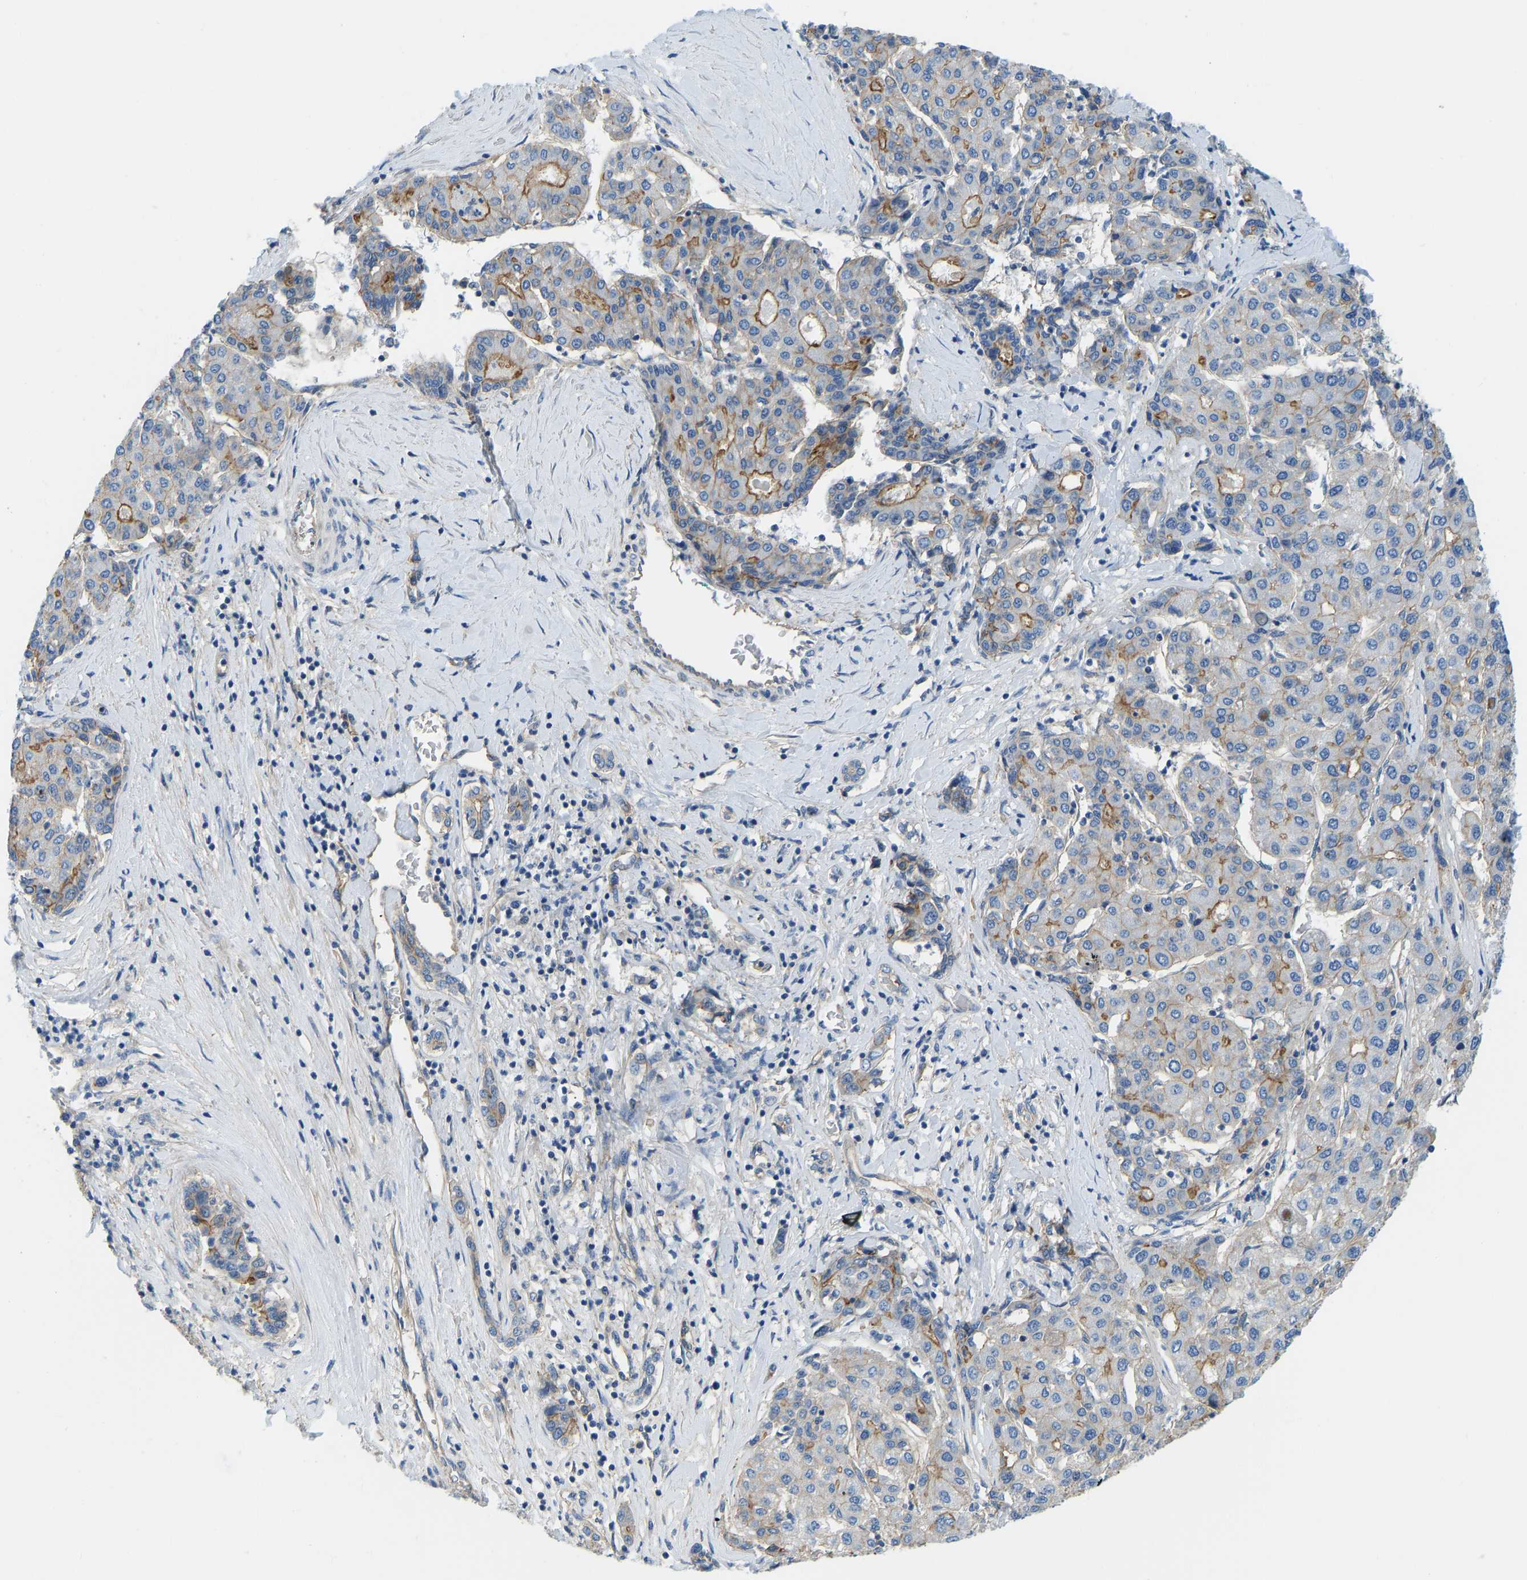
{"staining": {"intensity": "moderate", "quantity": "25%-75%", "location": "cytoplasmic/membranous"}, "tissue": "liver cancer", "cell_type": "Tumor cells", "image_type": "cancer", "snomed": [{"axis": "morphology", "description": "Carcinoma, Hepatocellular, NOS"}, {"axis": "topography", "description": "Liver"}], "caption": "This photomicrograph shows IHC staining of human hepatocellular carcinoma (liver), with medium moderate cytoplasmic/membranous expression in about 25%-75% of tumor cells.", "gene": "CHAD", "patient": {"sex": "male", "age": 65}}